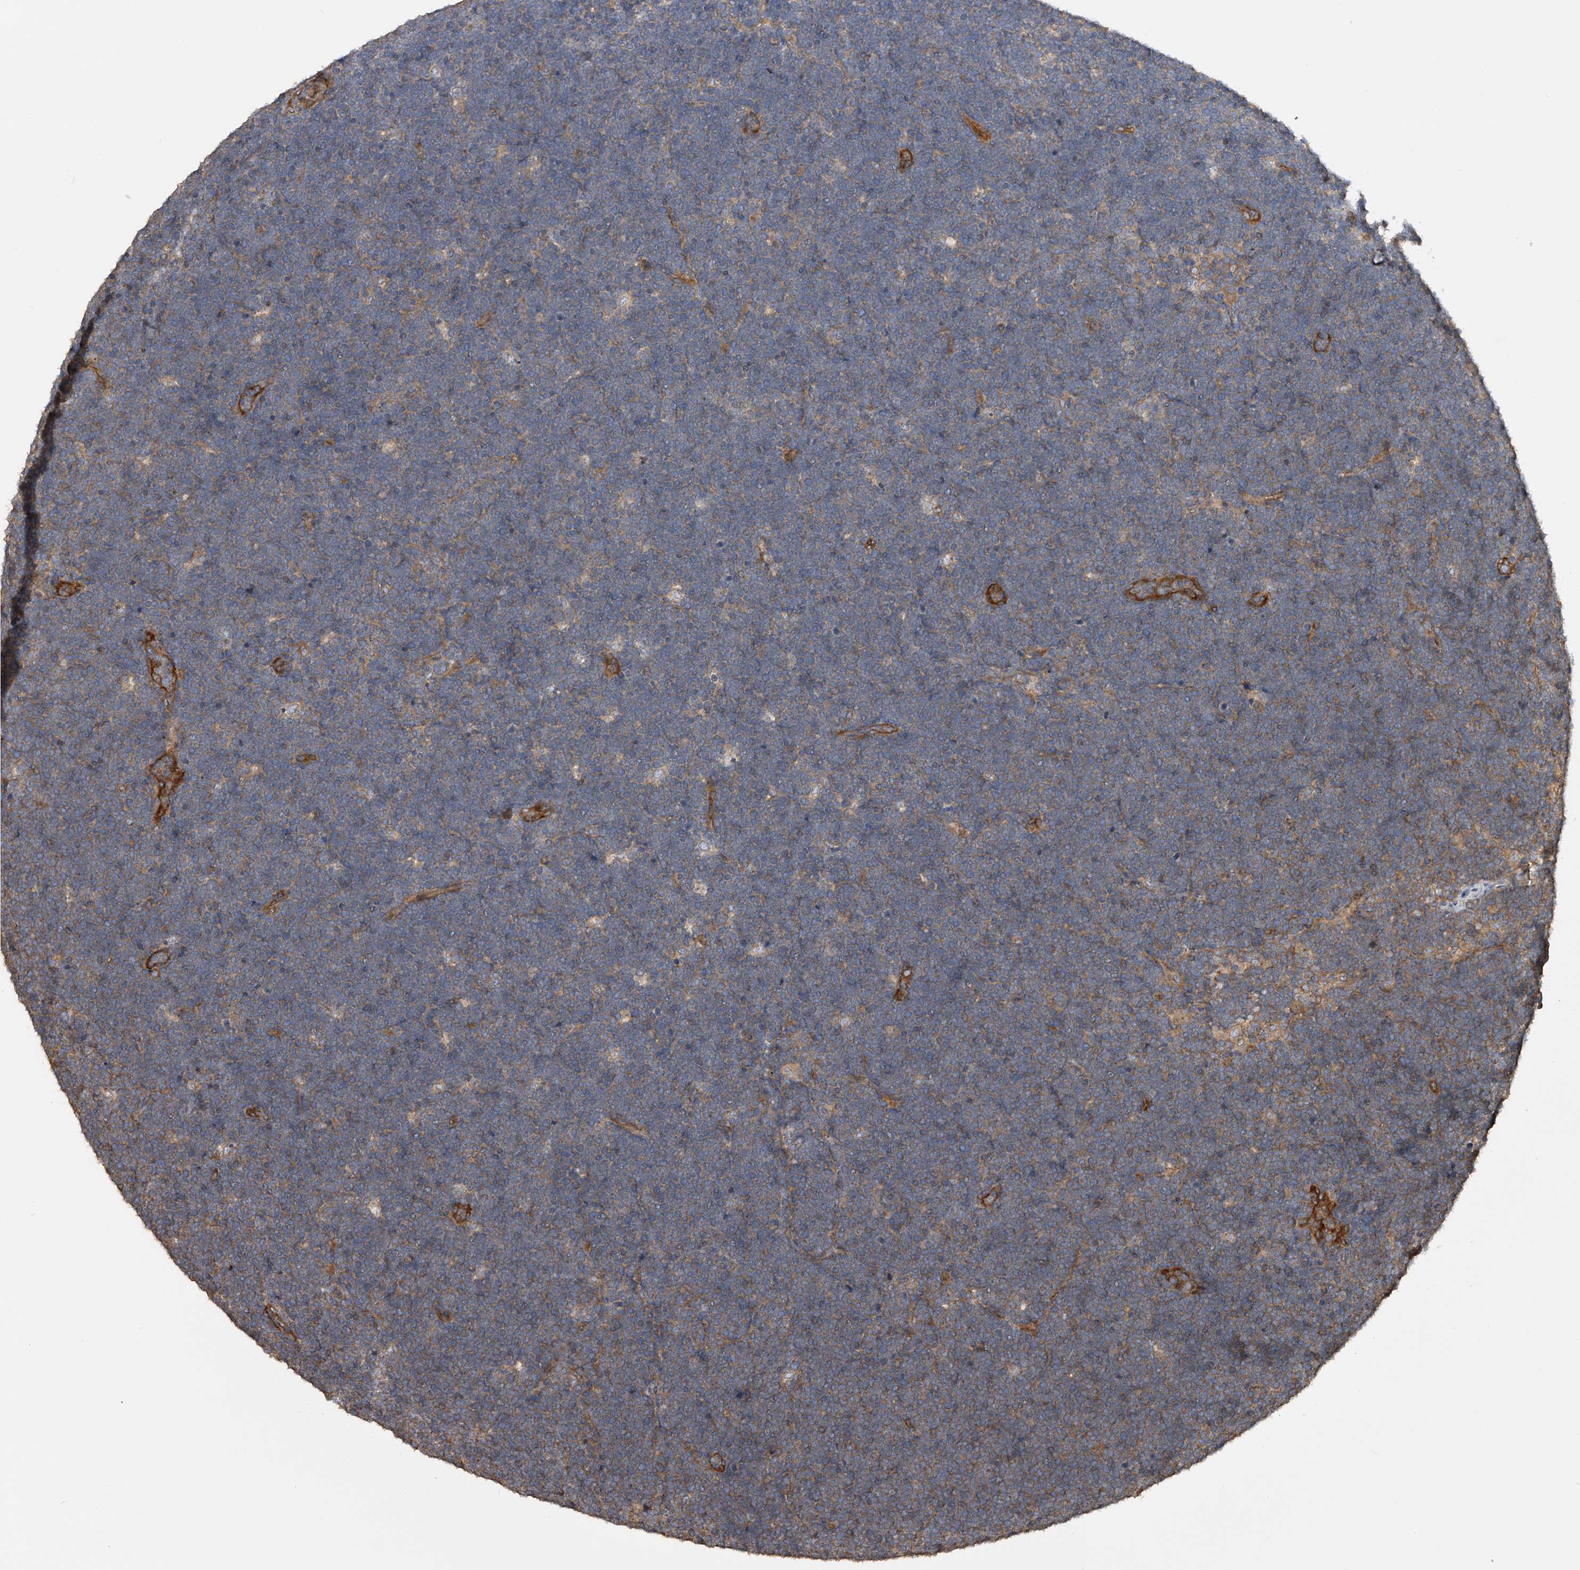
{"staining": {"intensity": "negative", "quantity": "none", "location": "none"}, "tissue": "lymphoma", "cell_type": "Tumor cells", "image_type": "cancer", "snomed": [{"axis": "morphology", "description": "Malignant lymphoma, non-Hodgkin's type, High grade"}, {"axis": "topography", "description": "Lymph node"}], "caption": "Tumor cells show no significant protein positivity in lymphoma.", "gene": "PTPRA", "patient": {"sex": "male", "age": 13}}